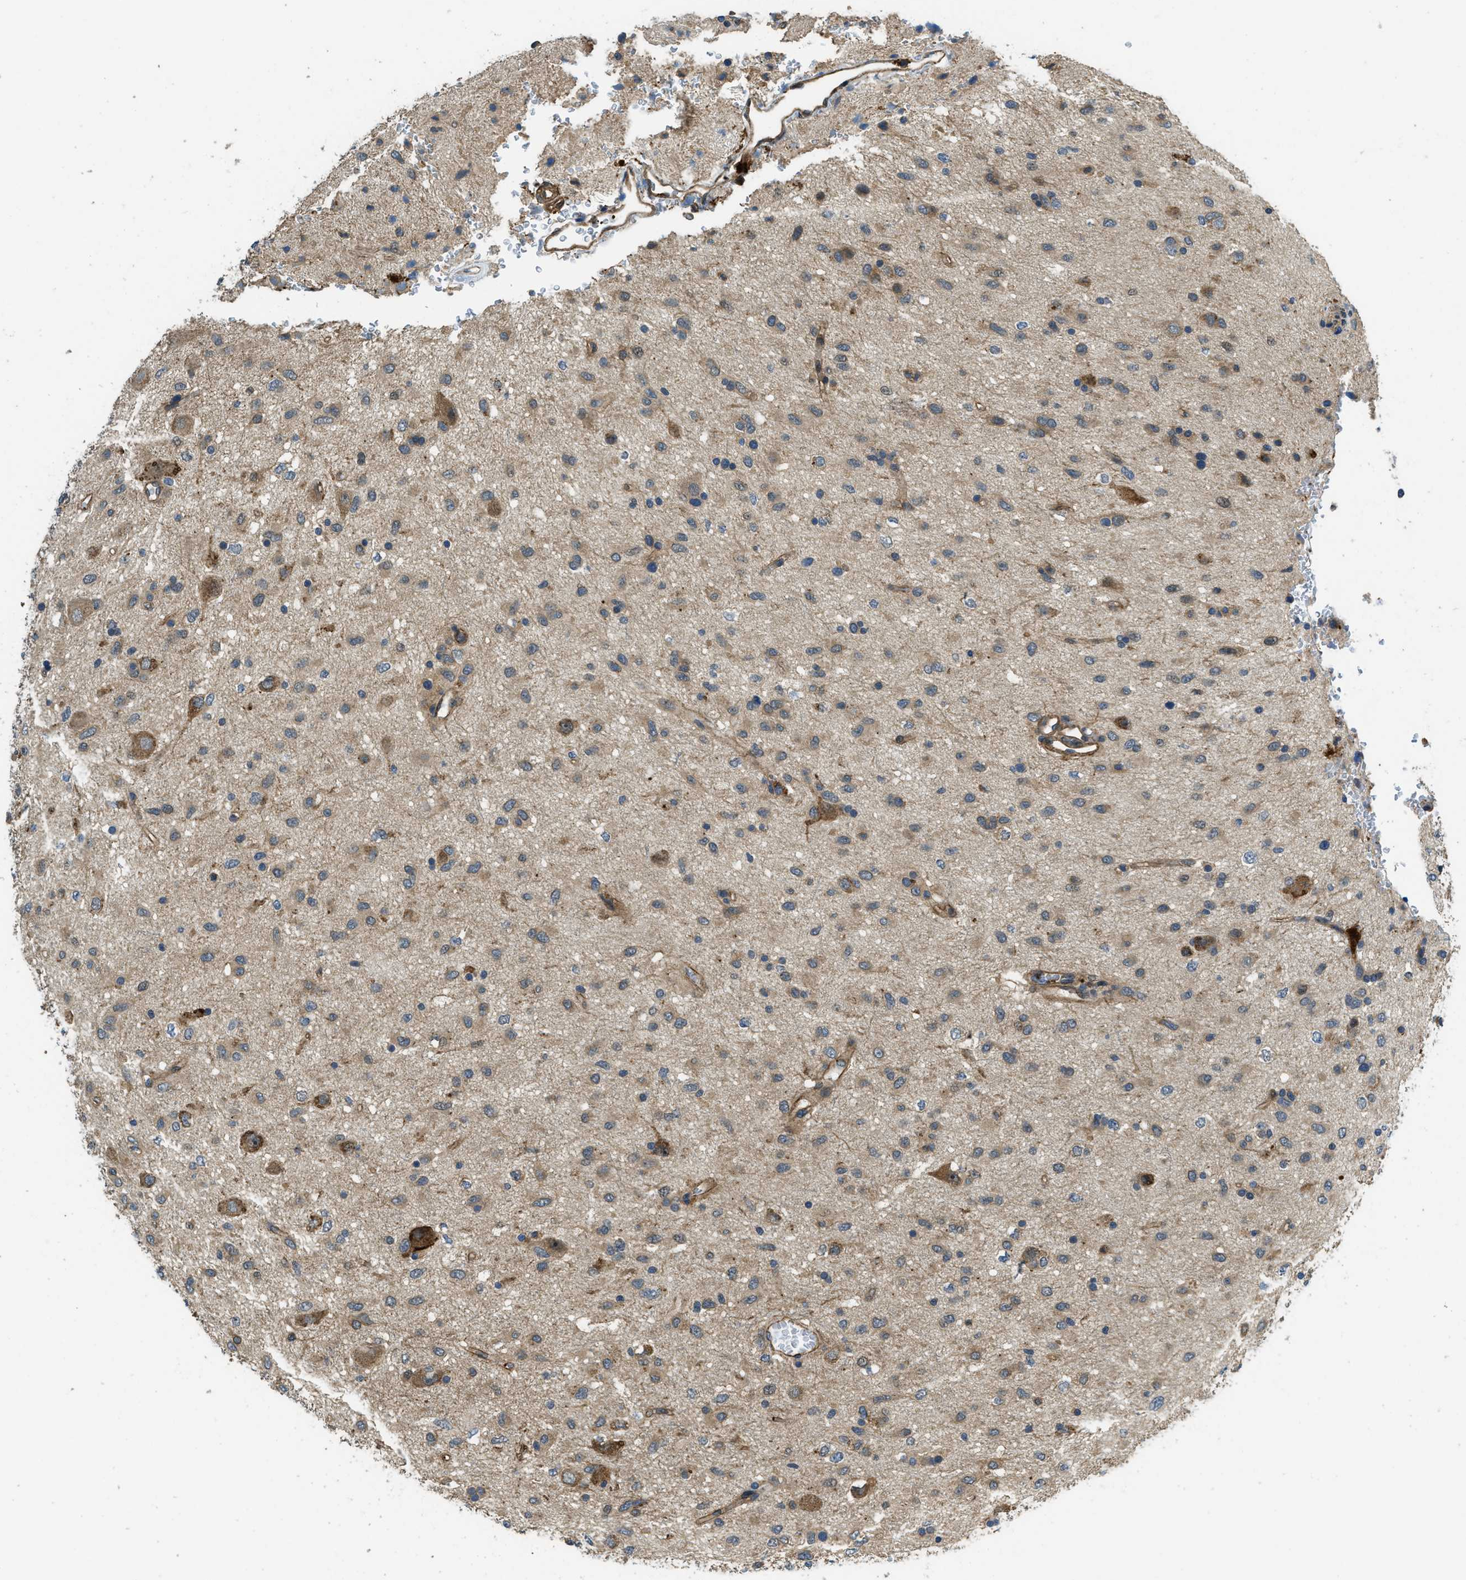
{"staining": {"intensity": "weak", "quantity": ">75%", "location": "cytoplasmic/membranous"}, "tissue": "glioma", "cell_type": "Tumor cells", "image_type": "cancer", "snomed": [{"axis": "morphology", "description": "Glioma, malignant, Low grade"}, {"axis": "topography", "description": "Brain"}], "caption": "IHC image of glioma stained for a protein (brown), which shows low levels of weak cytoplasmic/membranous expression in approximately >75% of tumor cells.", "gene": "CGN", "patient": {"sex": "male", "age": 77}}